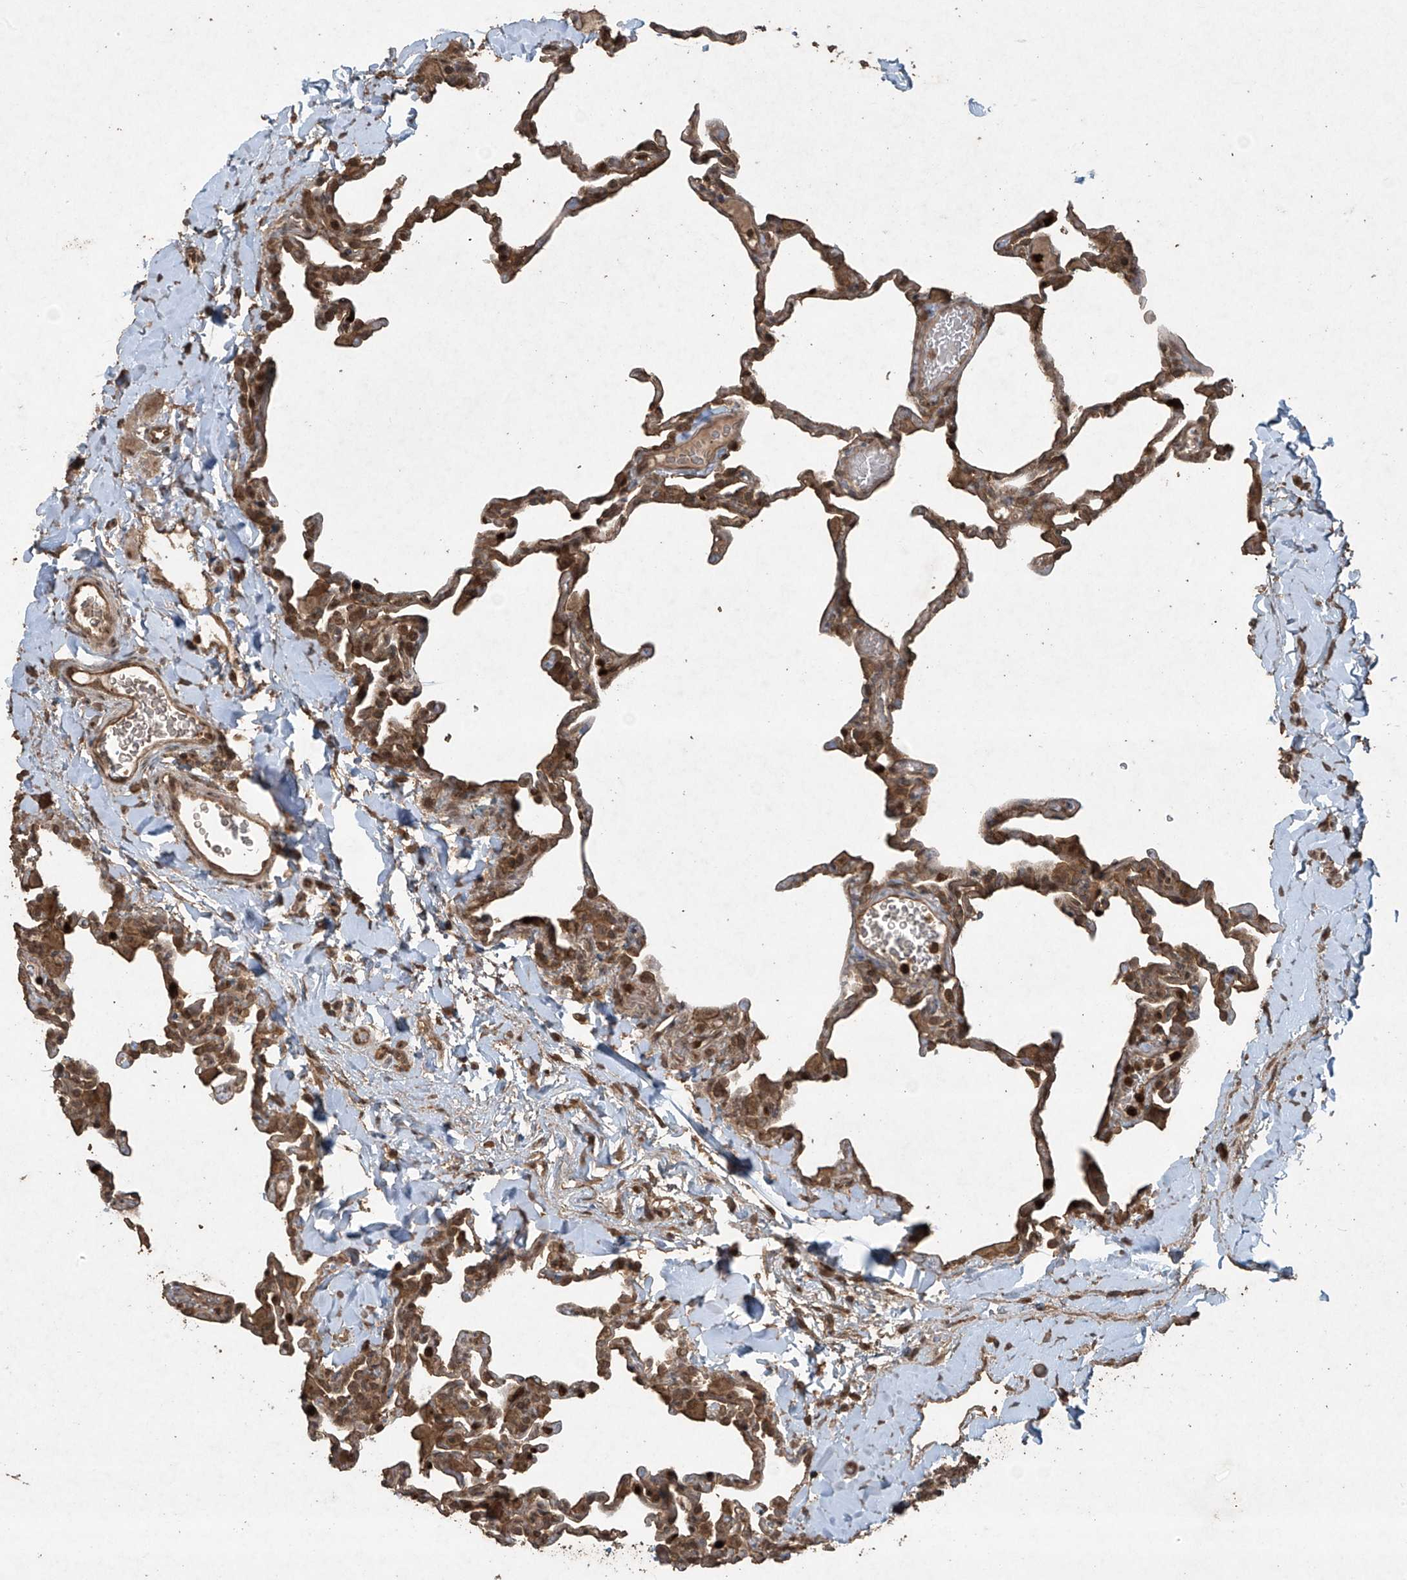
{"staining": {"intensity": "moderate", "quantity": ">75%", "location": "cytoplasmic/membranous"}, "tissue": "lung", "cell_type": "Alveolar cells", "image_type": "normal", "snomed": [{"axis": "morphology", "description": "Normal tissue, NOS"}, {"axis": "topography", "description": "Lung"}], "caption": "Protein expression by immunohistochemistry demonstrates moderate cytoplasmic/membranous staining in approximately >75% of alveolar cells in benign lung.", "gene": "PGPEP1", "patient": {"sex": "male", "age": 20}}